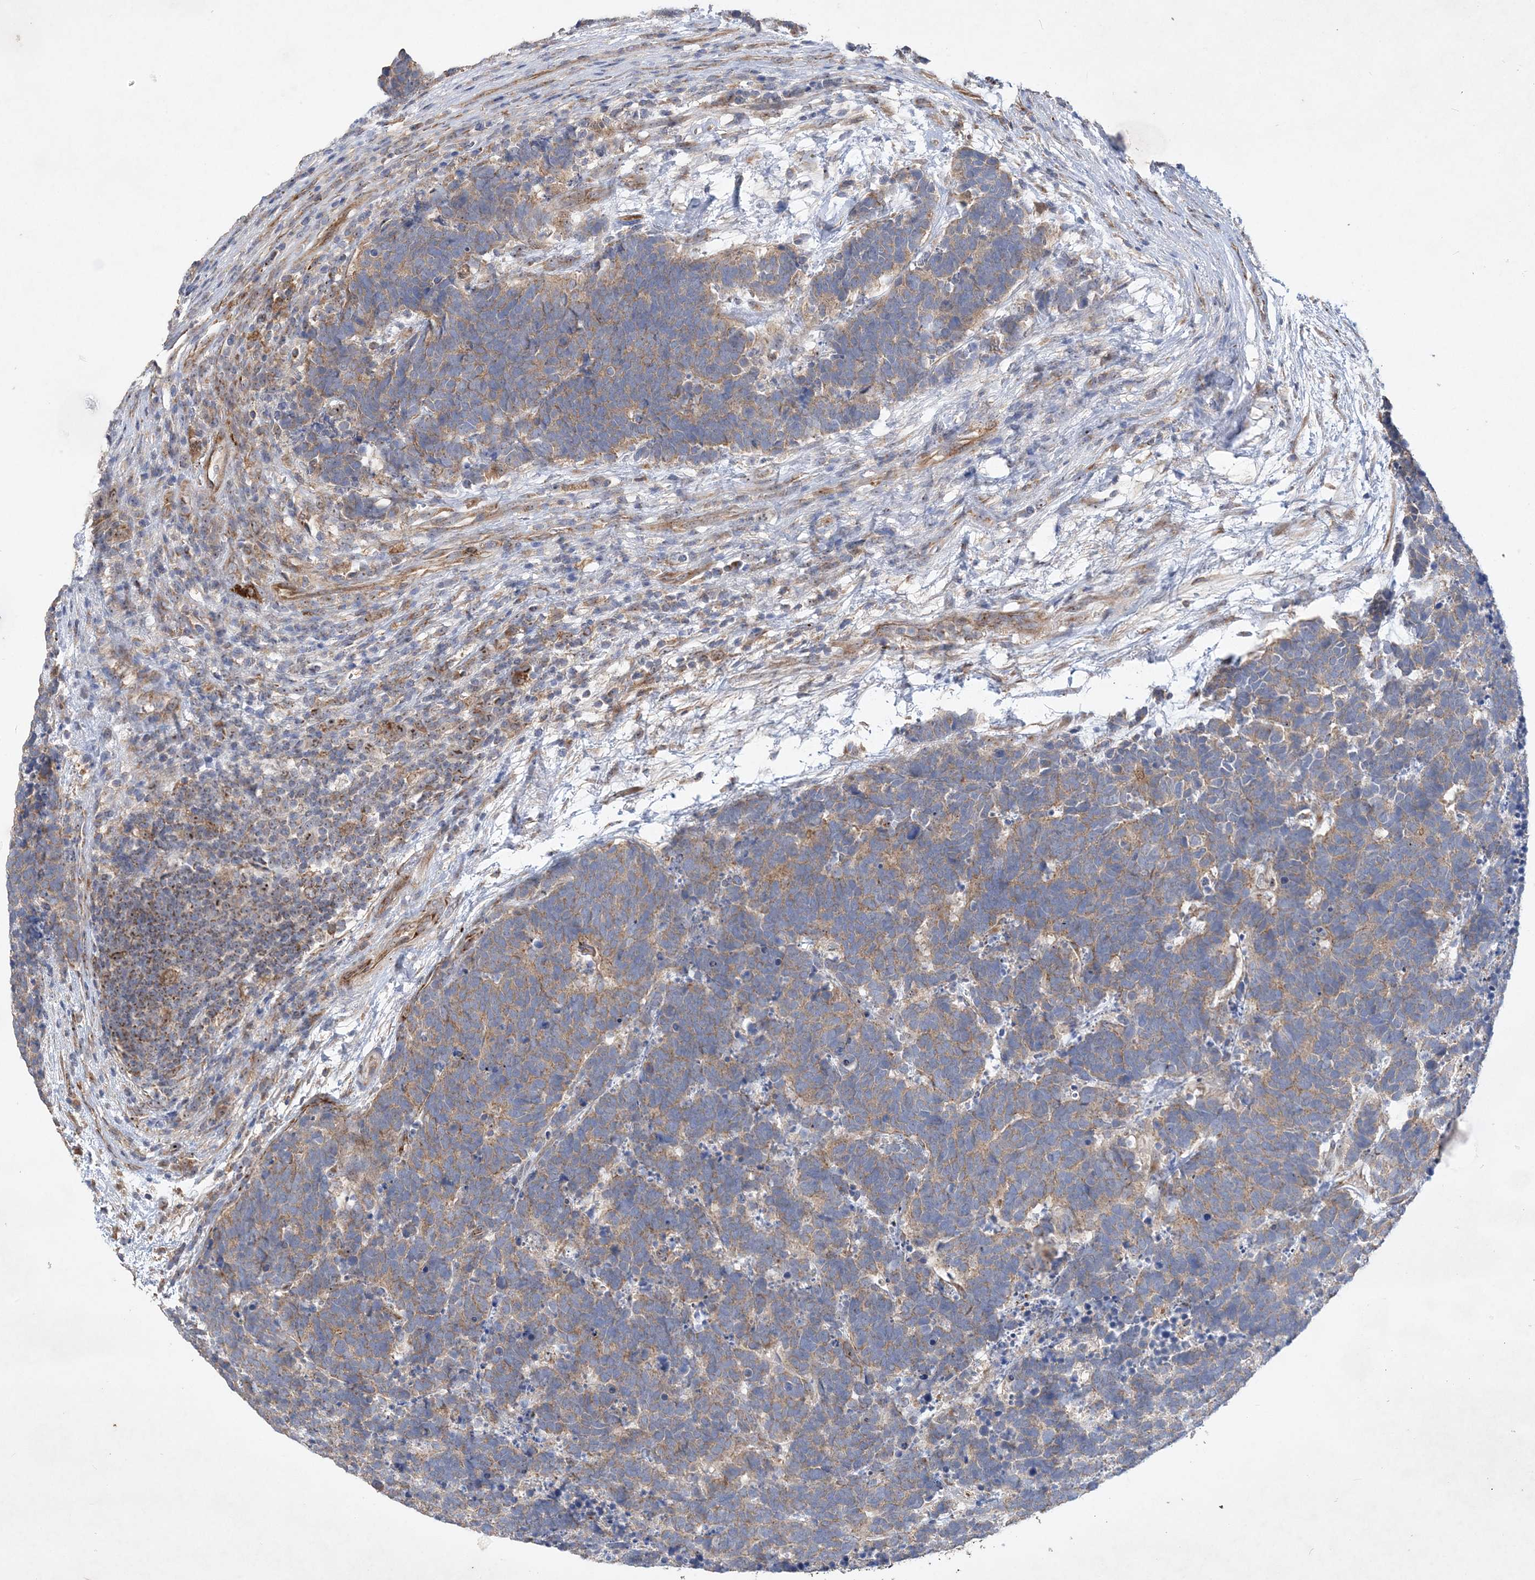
{"staining": {"intensity": "weak", "quantity": ">75%", "location": "cytoplasmic/membranous"}, "tissue": "carcinoid", "cell_type": "Tumor cells", "image_type": "cancer", "snomed": [{"axis": "morphology", "description": "Carcinoma, NOS"}, {"axis": "morphology", "description": "Carcinoid, malignant, NOS"}, {"axis": "topography", "description": "Urinary bladder"}], "caption": "Immunohistochemical staining of malignant carcinoid shows low levels of weak cytoplasmic/membranous protein positivity in about >75% of tumor cells.", "gene": "FEZ2", "patient": {"sex": "male", "age": 57}}